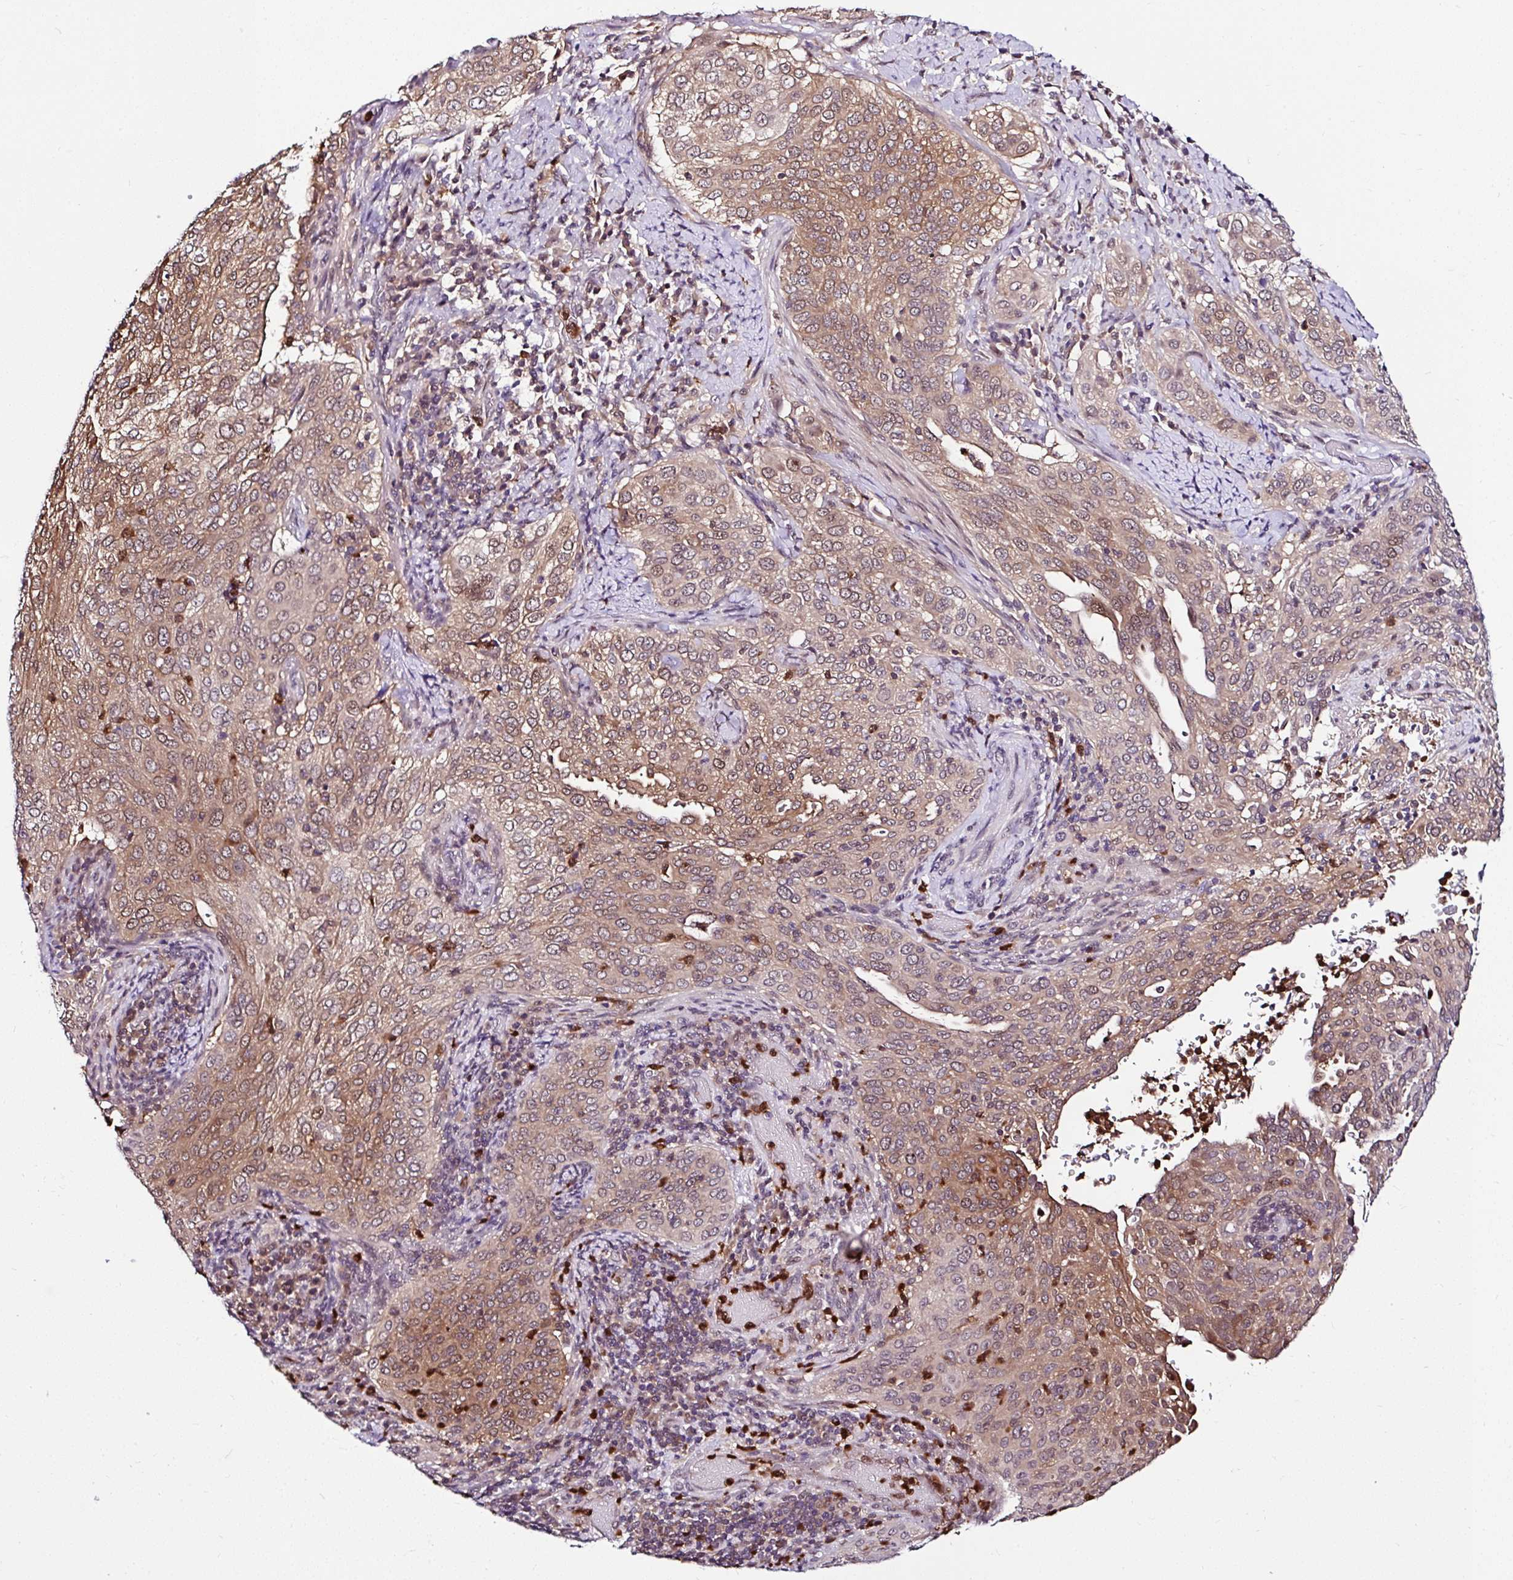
{"staining": {"intensity": "moderate", "quantity": ">75%", "location": "cytoplasmic/membranous"}, "tissue": "cervical cancer", "cell_type": "Tumor cells", "image_type": "cancer", "snomed": [{"axis": "morphology", "description": "Squamous cell carcinoma, NOS"}, {"axis": "topography", "description": "Cervix"}], "caption": "Immunohistochemical staining of human cervical cancer (squamous cell carcinoma) displays medium levels of moderate cytoplasmic/membranous protein staining in approximately >75% of tumor cells.", "gene": "PIN4", "patient": {"sex": "female", "age": 38}}